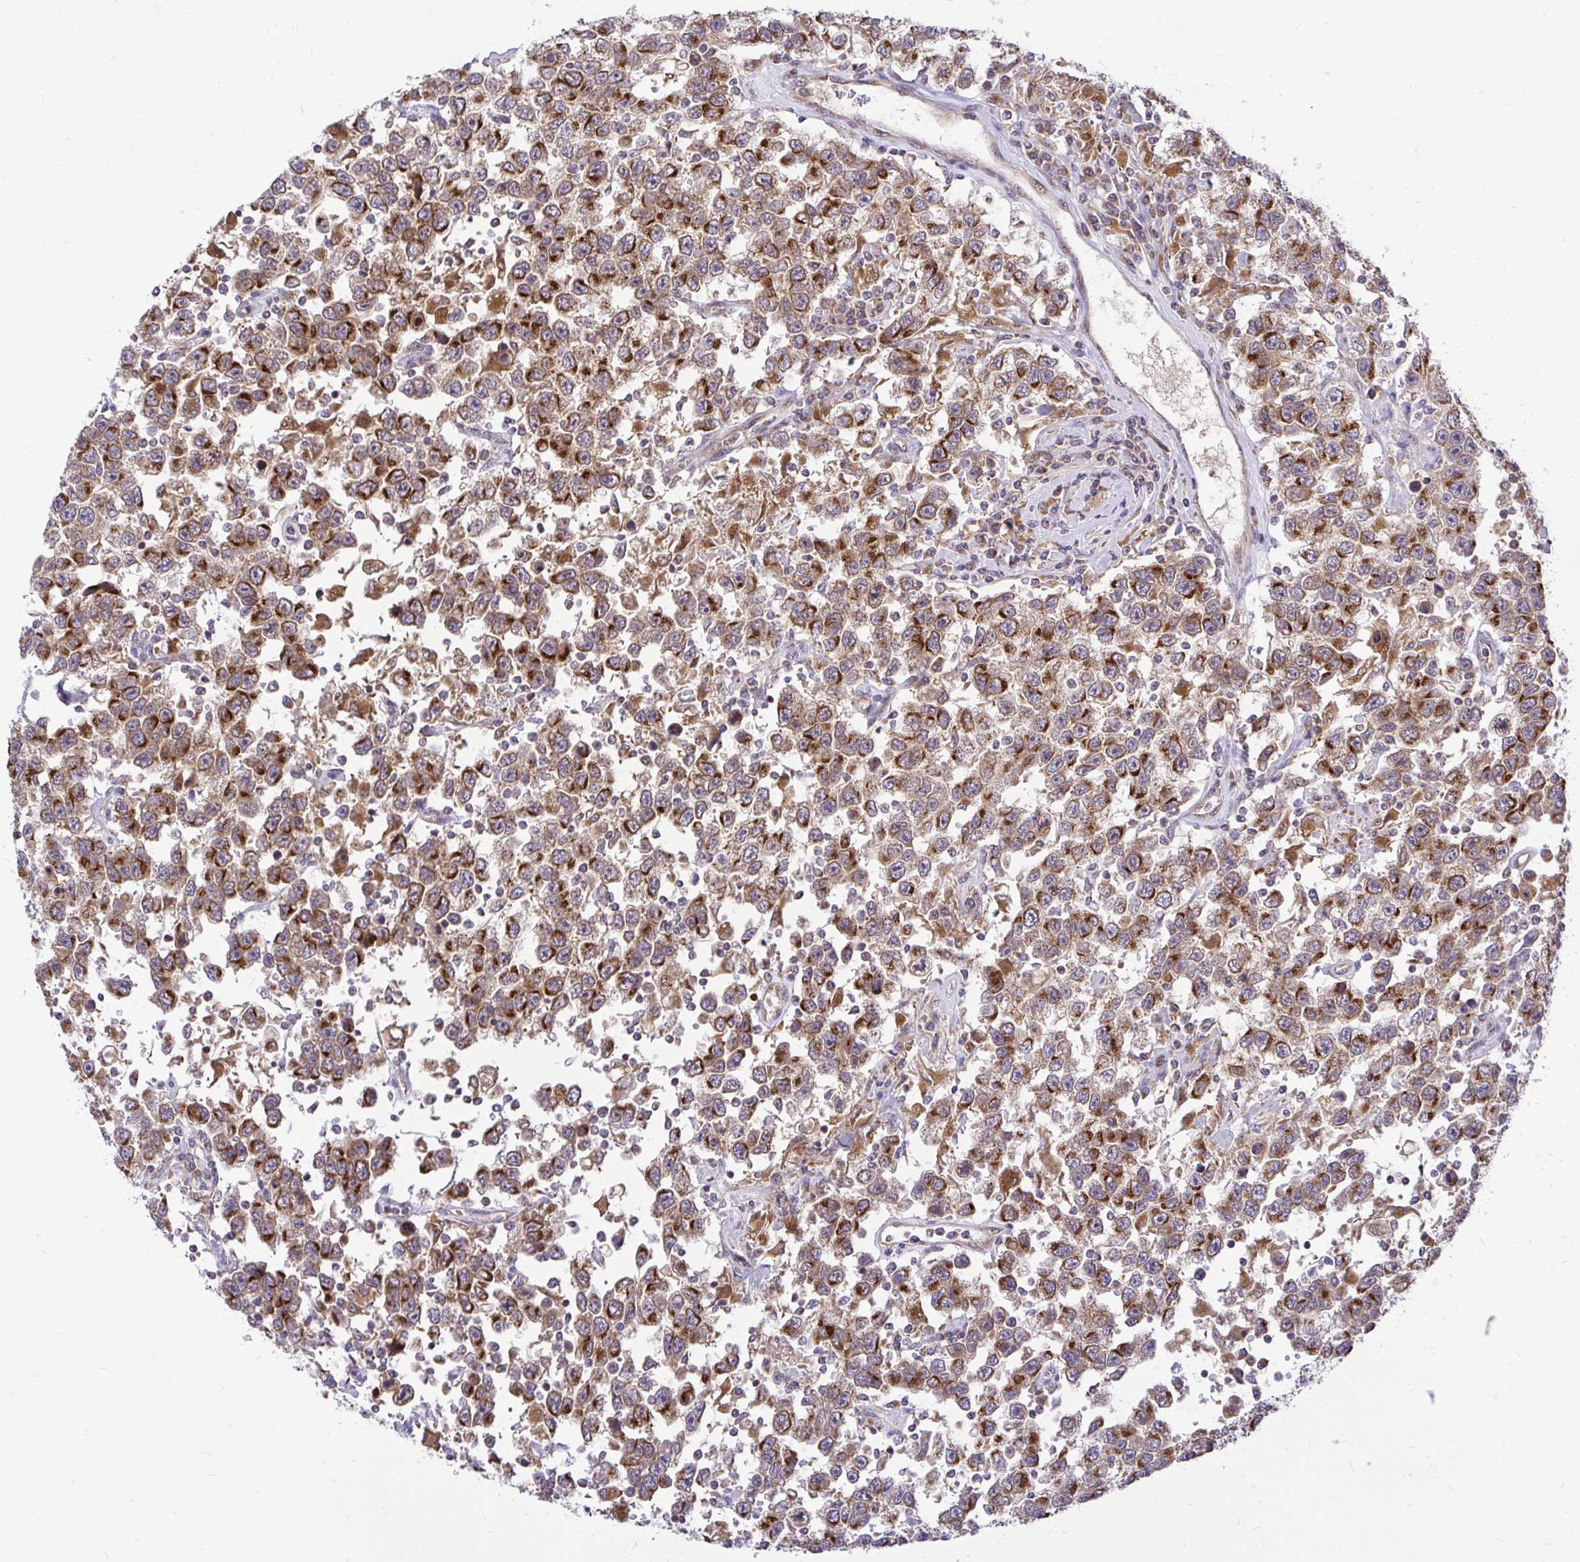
{"staining": {"intensity": "strong", "quantity": ">75%", "location": "cytoplasmic/membranous"}, "tissue": "testis cancer", "cell_type": "Tumor cells", "image_type": "cancer", "snomed": [{"axis": "morphology", "description": "Seminoma, NOS"}, {"axis": "topography", "description": "Testis"}], "caption": "High-magnification brightfield microscopy of seminoma (testis) stained with DAB (3,3'-diaminobenzidine) (brown) and counterstained with hematoxylin (blue). tumor cells exhibit strong cytoplasmic/membranous staining is seen in approximately>75% of cells.", "gene": "VTI1B", "patient": {"sex": "male", "age": 41}}